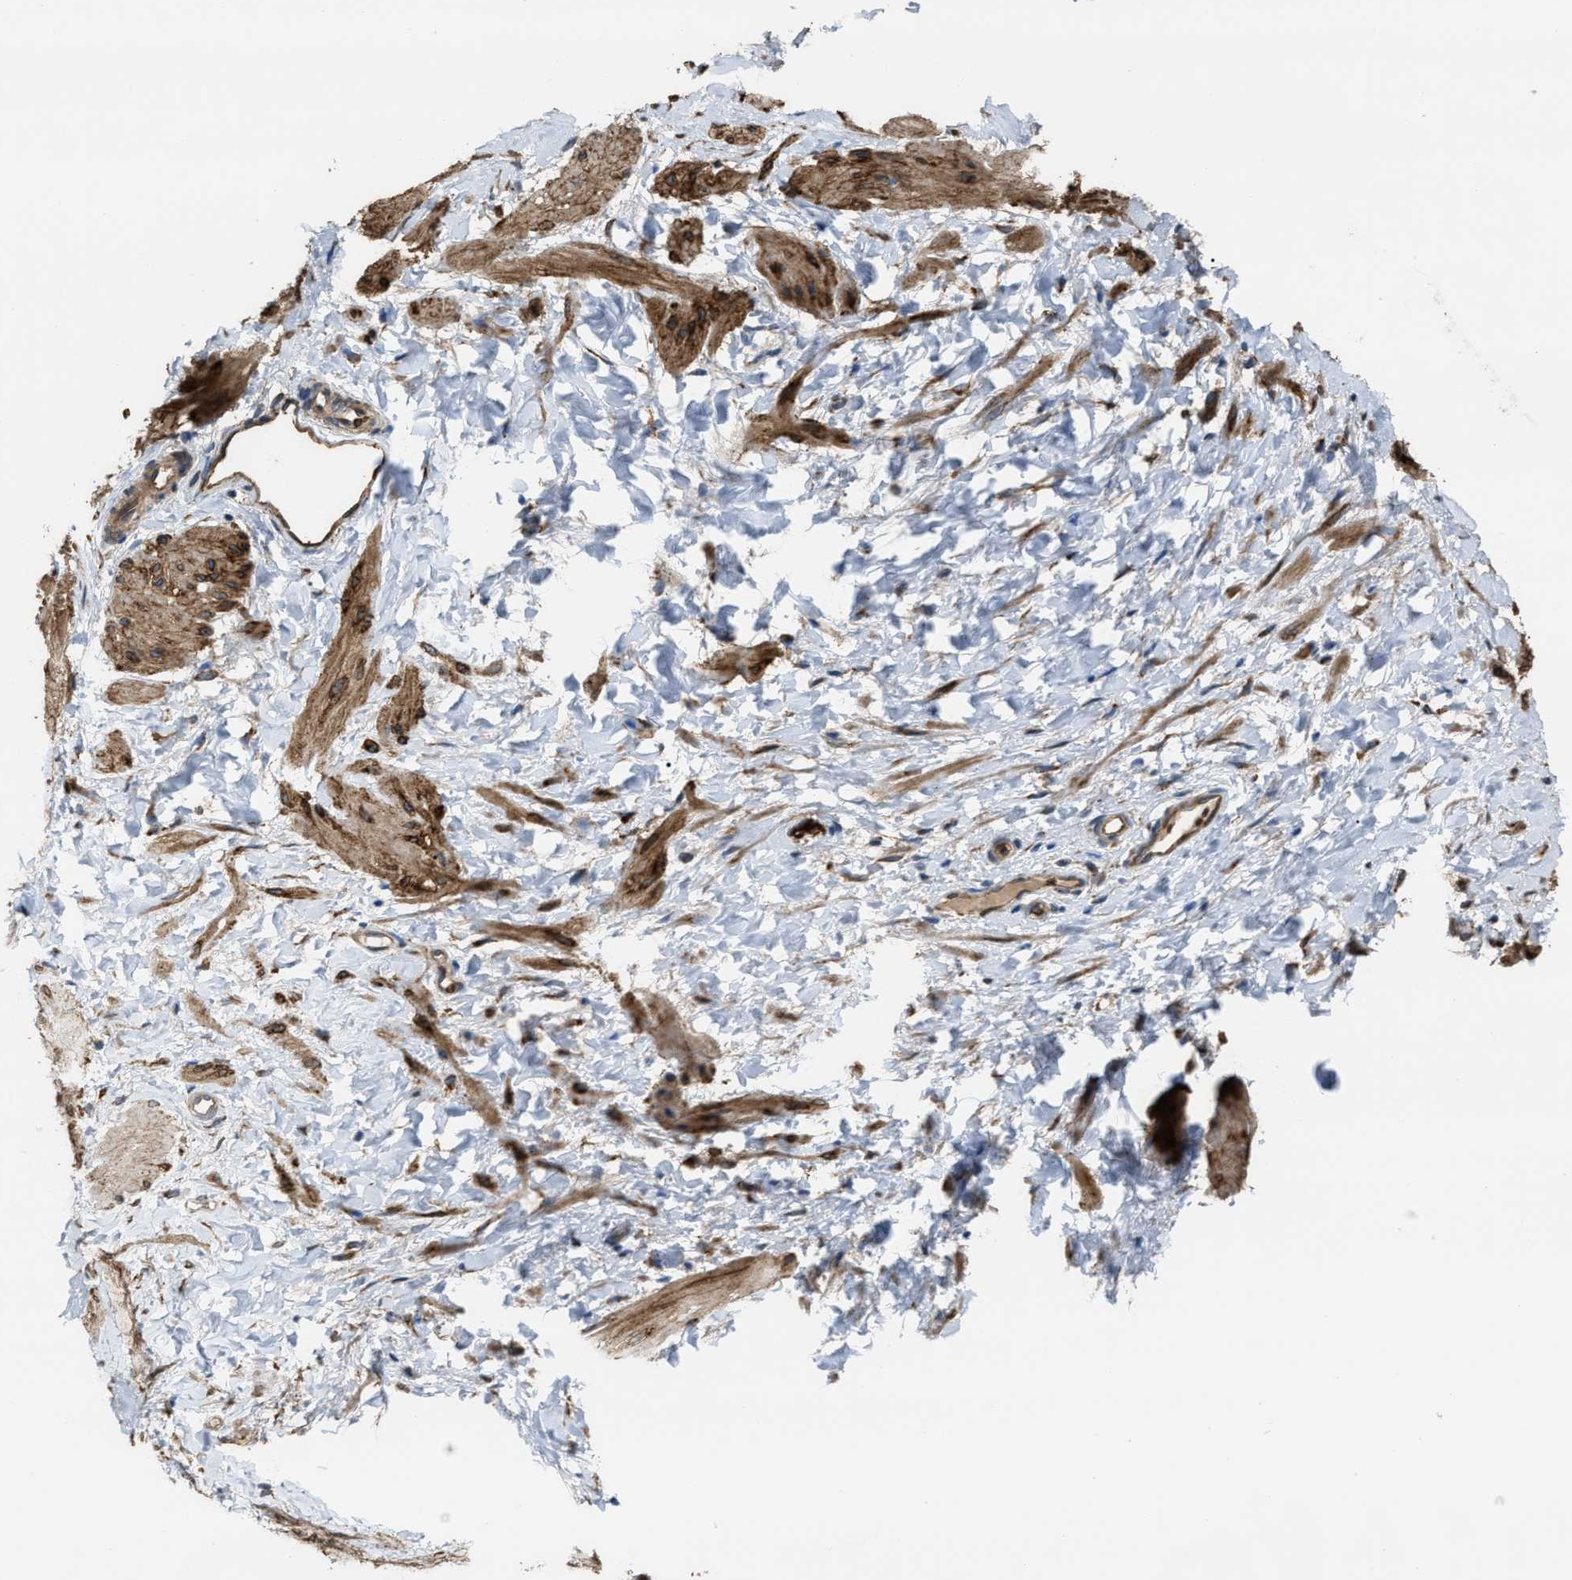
{"staining": {"intensity": "moderate", "quantity": ">75%", "location": "cytoplasmic/membranous"}, "tissue": "smooth muscle", "cell_type": "Smooth muscle cells", "image_type": "normal", "snomed": [{"axis": "morphology", "description": "Normal tissue, NOS"}, {"axis": "topography", "description": "Smooth muscle"}], "caption": "A micrograph of smooth muscle stained for a protein displays moderate cytoplasmic/membranous brown staining in smooth muscle cells. The staining was performed using DAB to visualize the protein expression in brown, while the nuclei were stained in blue with hematoxylin (Magnification: 20x).", "gene": "SELENOM", "patient": {"sex": "male", "age": 16}}